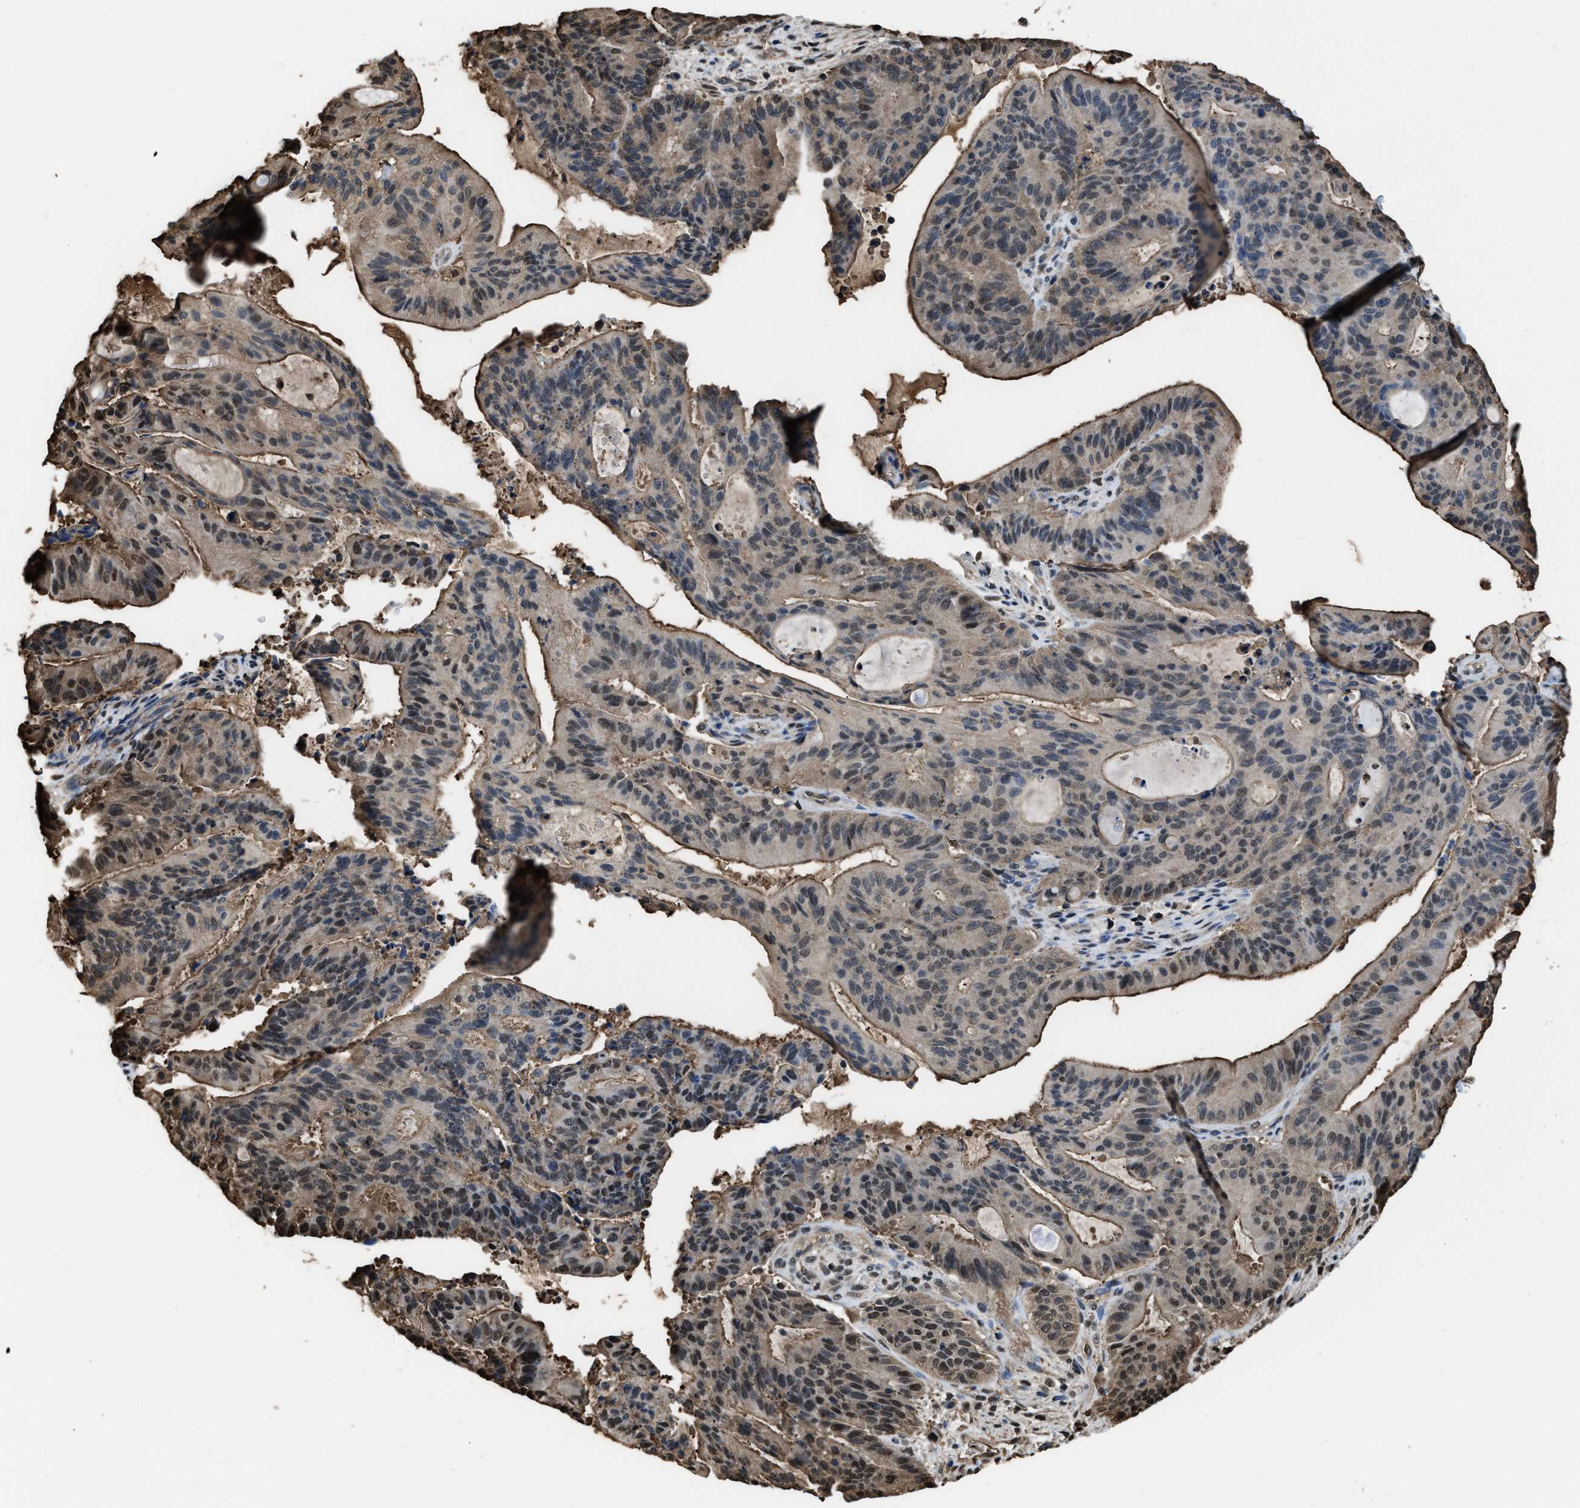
{"staining": {"intensity": "weak", "quantity": "25%-75%", "location": "cytoplasmic/membranous,nuclear"}, "tissue": "liver cancer", "cell_type": "Tumor cells", "image_type": "cancer", "snomed": [{"axis": "morphology", "description": "Normal tissue, NOS"}, {"axis": "morphology", "description": "Cholangiocarcinoma"}, {"axis": "topography", "description": "Liver"}, {"axis": "topography", "description": "Peripheral nerve tissue"}], "caption": "The image shows immunohistochemical staining of cholangiocarcinoma (liver). There is weak cytoplasmic/membranous and nuclear expression is seen in about 25%-75% of tumor cells.", "gene": "FNTA", "patient": {"sex": "female", "age": 73}}